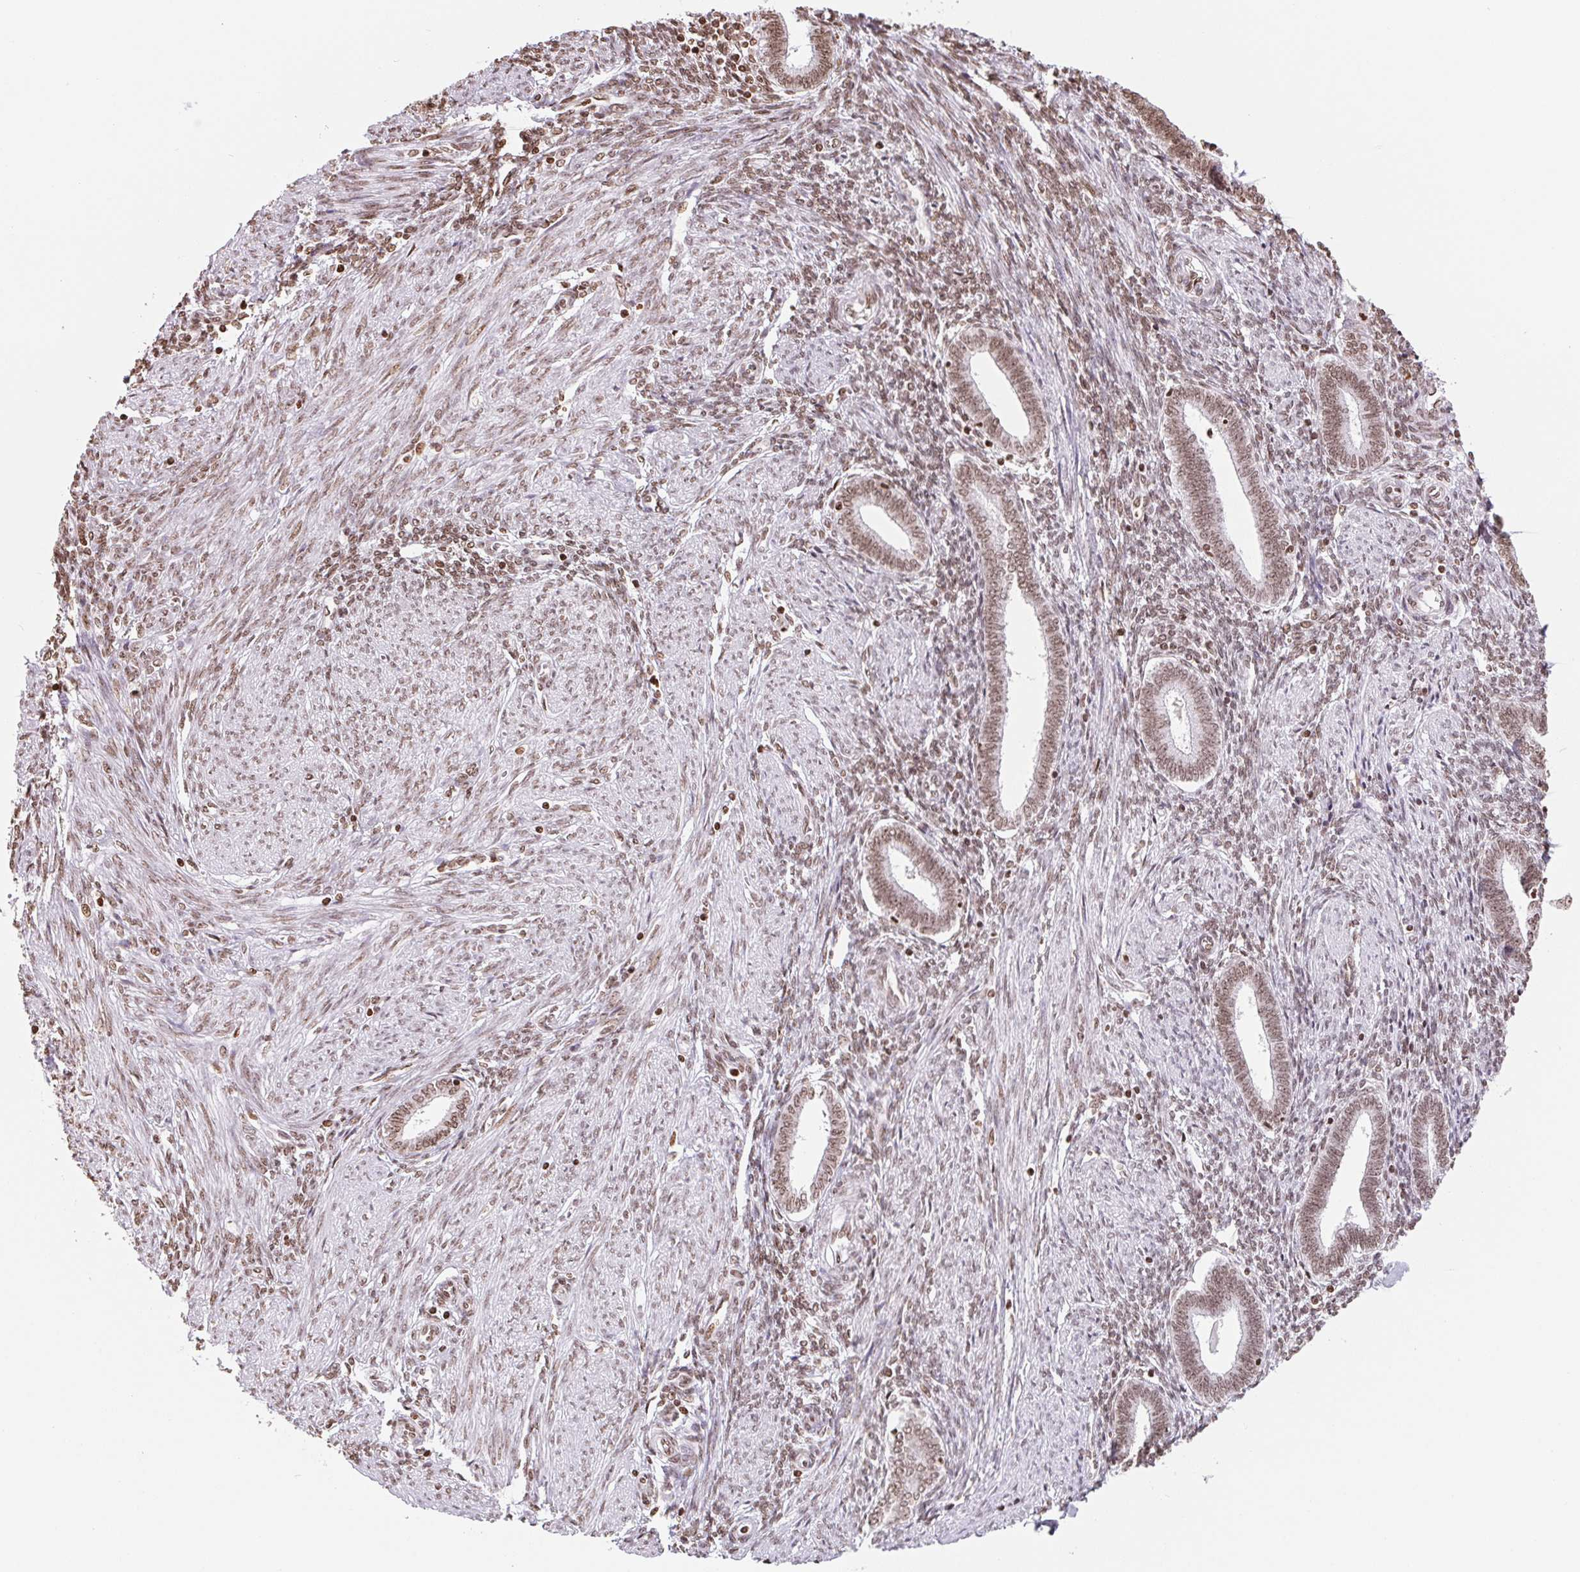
{"staining": {"intensity": "weak", "quantity": ">75%", "location": "nuclear"}, "tissue": "endometrium", "cell_type": "Cells in endometrial stroma", "image_type": "normal", "snomed": [{"axis": "morphology", "description": "Normal tissue, NOS"}, {"axis": "topography", "description": "Endometrium"}], "caption": "Endometrium was stained to show a protein in brown. There is low levels of weak nuclear staining in approximately >75% of cells in endometrial stroma. Nuclei are stained in blue.", "gene": "SMIM12", "patient": {"sex": "female", "age": 42}}